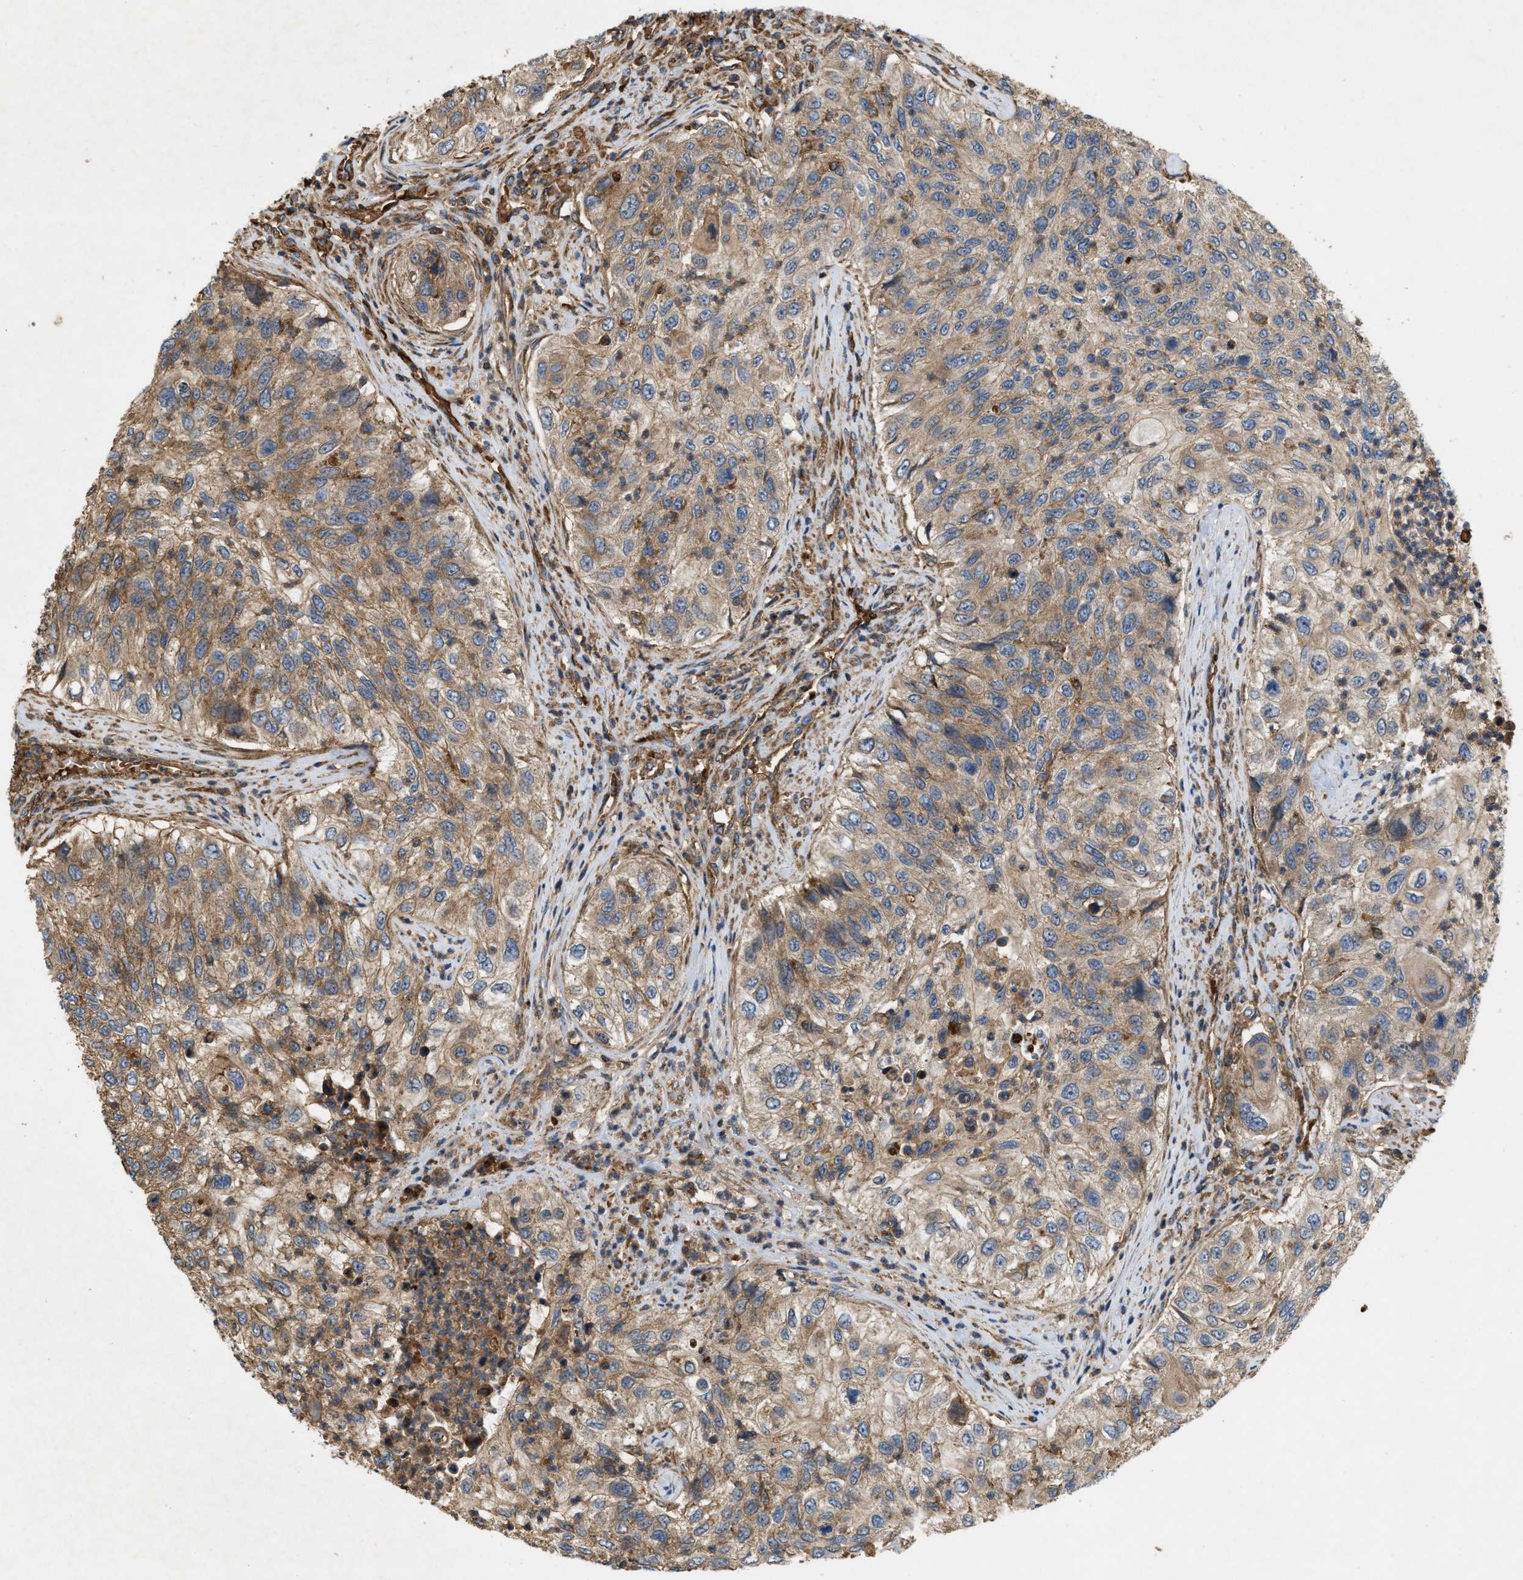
{"staining": {"intensity": "moderate", "quantity": ">75%", "location": "cytoplasmic/membranous"}, "tissue": "urothelial cancer", "cell_type": "Tumor cells", "image_type": "cancer", "snomed": [{"axis": "morphology", "description": "Urothelial carcinoma, High grade"}, {"axis": "topography", "description": "Urinary bladder"}], "caption": "DAB (3,3'-diaminobenzidine) immunohistochemical staining of human high-grade urothelial carcinoma reveals moderate cytoplasmic/membranous protein staining in about >75% of tumor cells. (IHC, brightfield microscopy, high magnification).", "gene": "GNB4", "patient": {"sex": "female", "age": 60}}